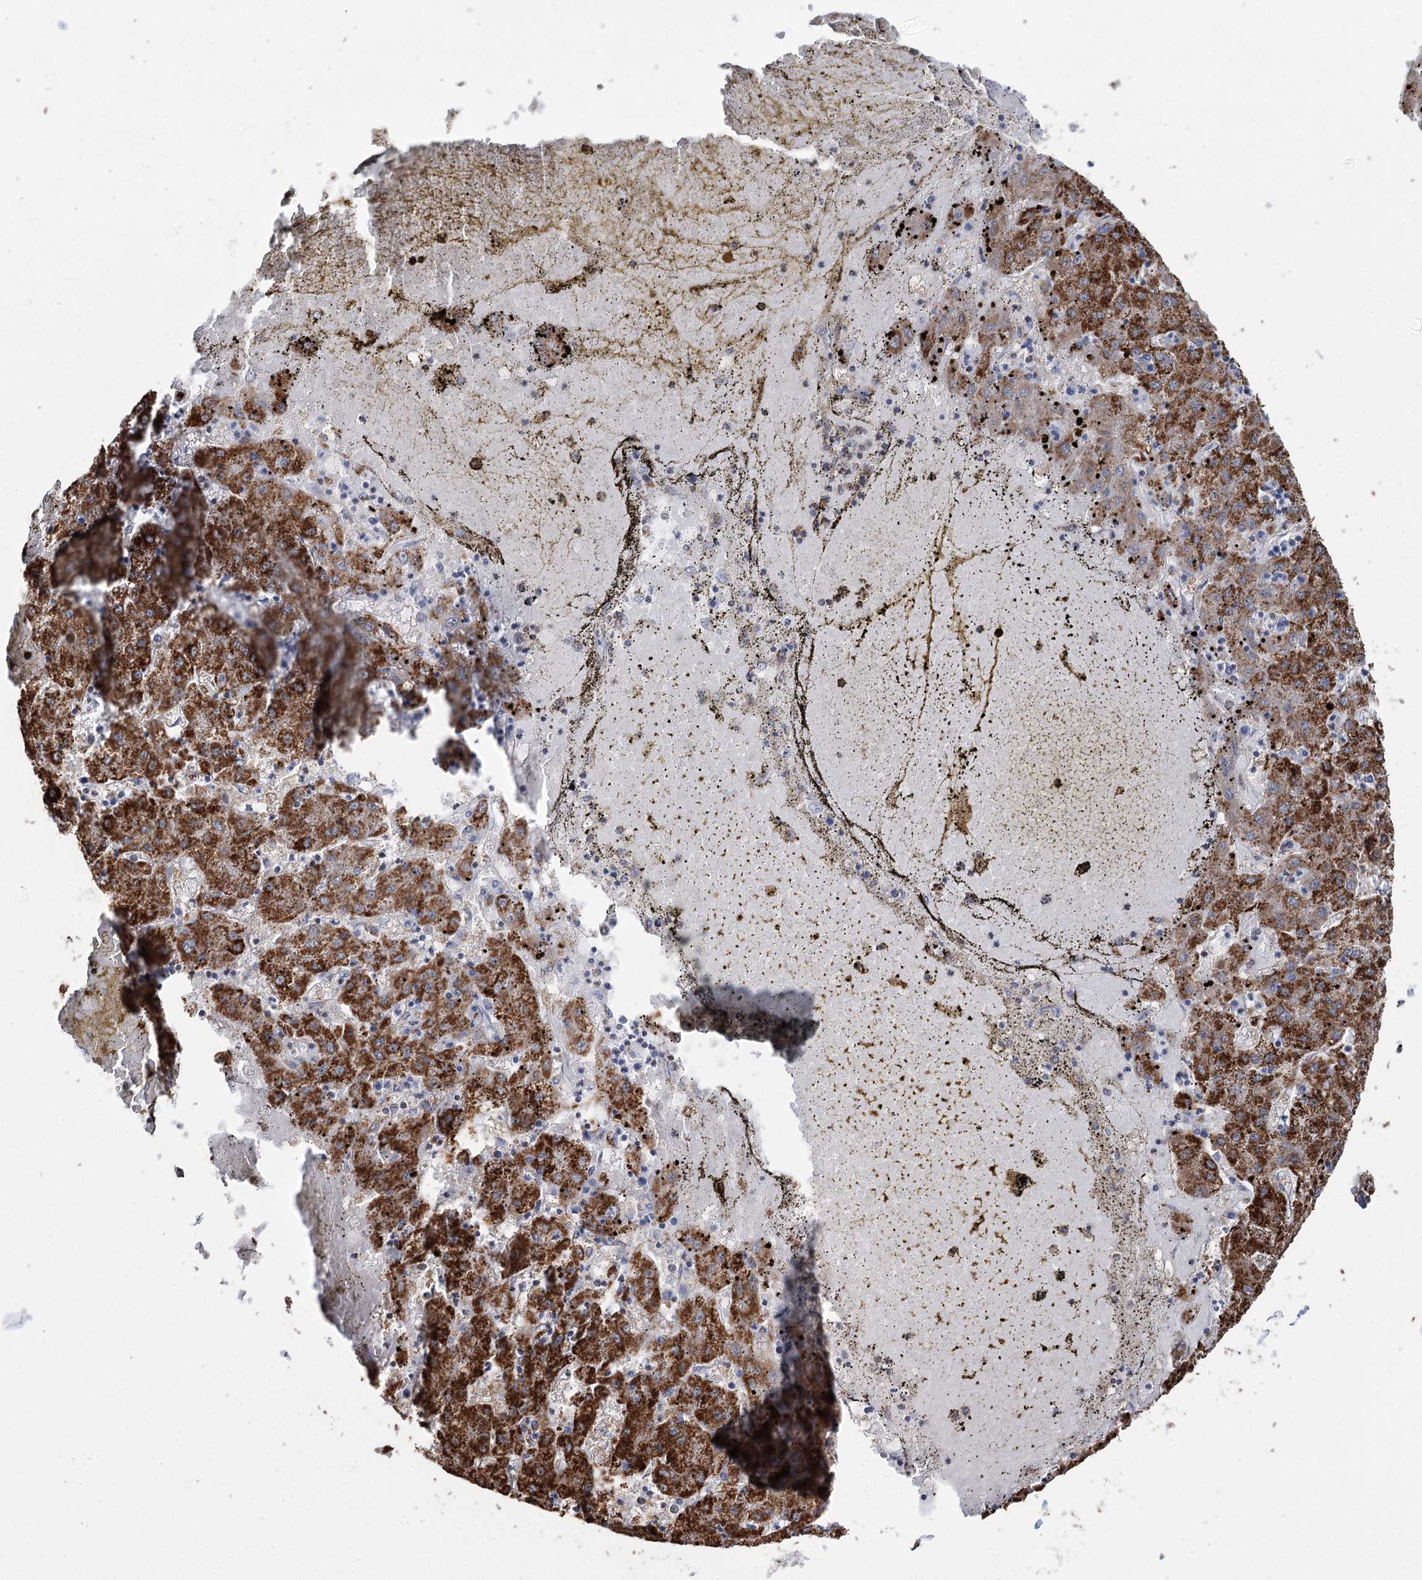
{"staining": {"intensity": "strong", "quantity": ">75%", "location": "cytoplasmic/membranous"}, "tissue": "liver cancer", "cell_type": "Tumor cells", "image_type": "cancer", "snomed": [{"axis": "morphology", "description": "Carcinoma, Hepatocellular, NOS"}, {"axis": "topography", "description": "Liver"}], "caption": "Liver cancer (hepatocellular carcinoma) was stained to show a protein in brown. There is high levels of strong cytoplasmic/membranous staining in approximately >75% of tumor cells.", "gene": "MRPL44", "patient": {"sex": "male", "age": 72}}